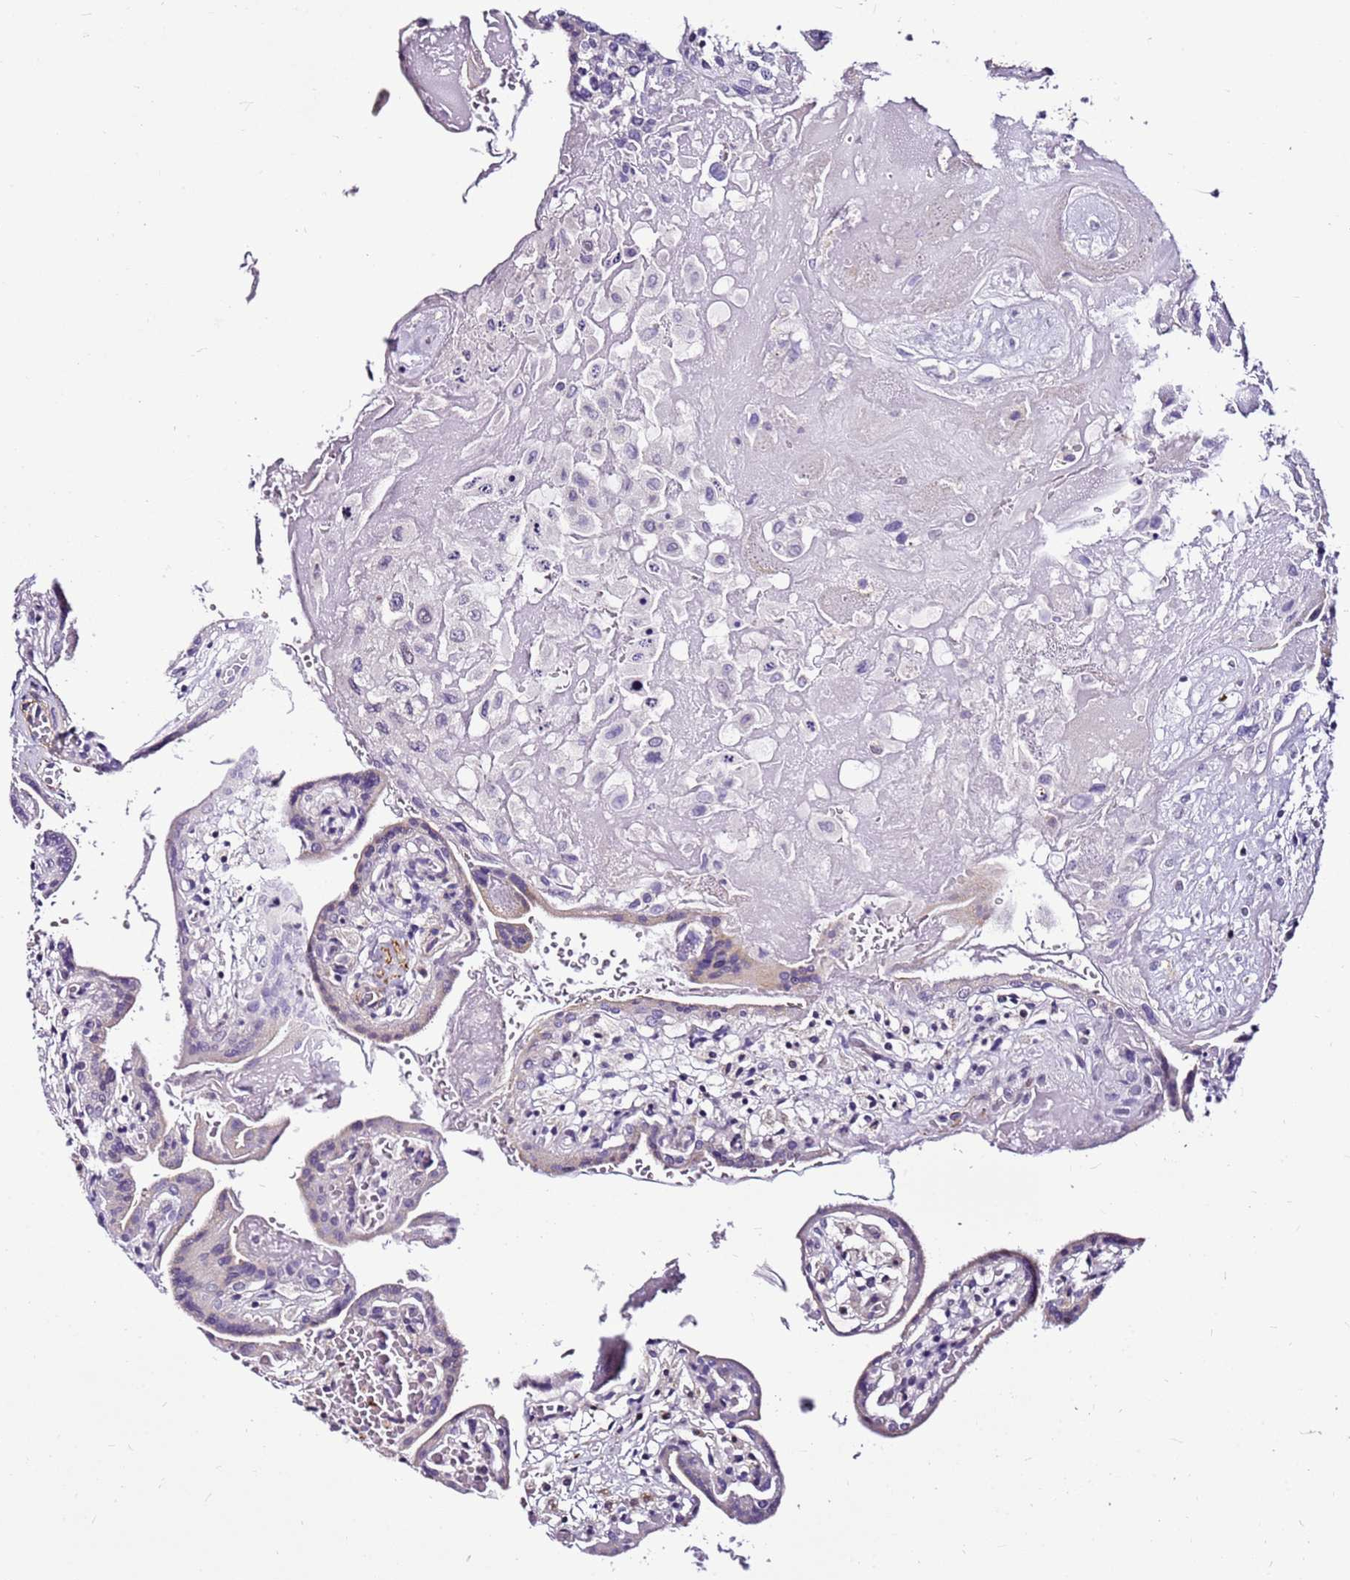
{"staining": {"intensity": "negative", "quantity": "none", "location": "none"}, "tissue": "placenta", "cell_type": "Decidual cells", "image_type": "normal", "snomed": [{"axis": "morphology", "description": "Normal tissue, NOS"}, {"axis": "topography", "description": "Placenta"}], "caption": "This is an immunohistochemistry (IHC) image of unremarkable human placenta. There is no positivity in decidual cells.", "gene": "SMIM4", "patient": {"sex": "female", "age": 37}}